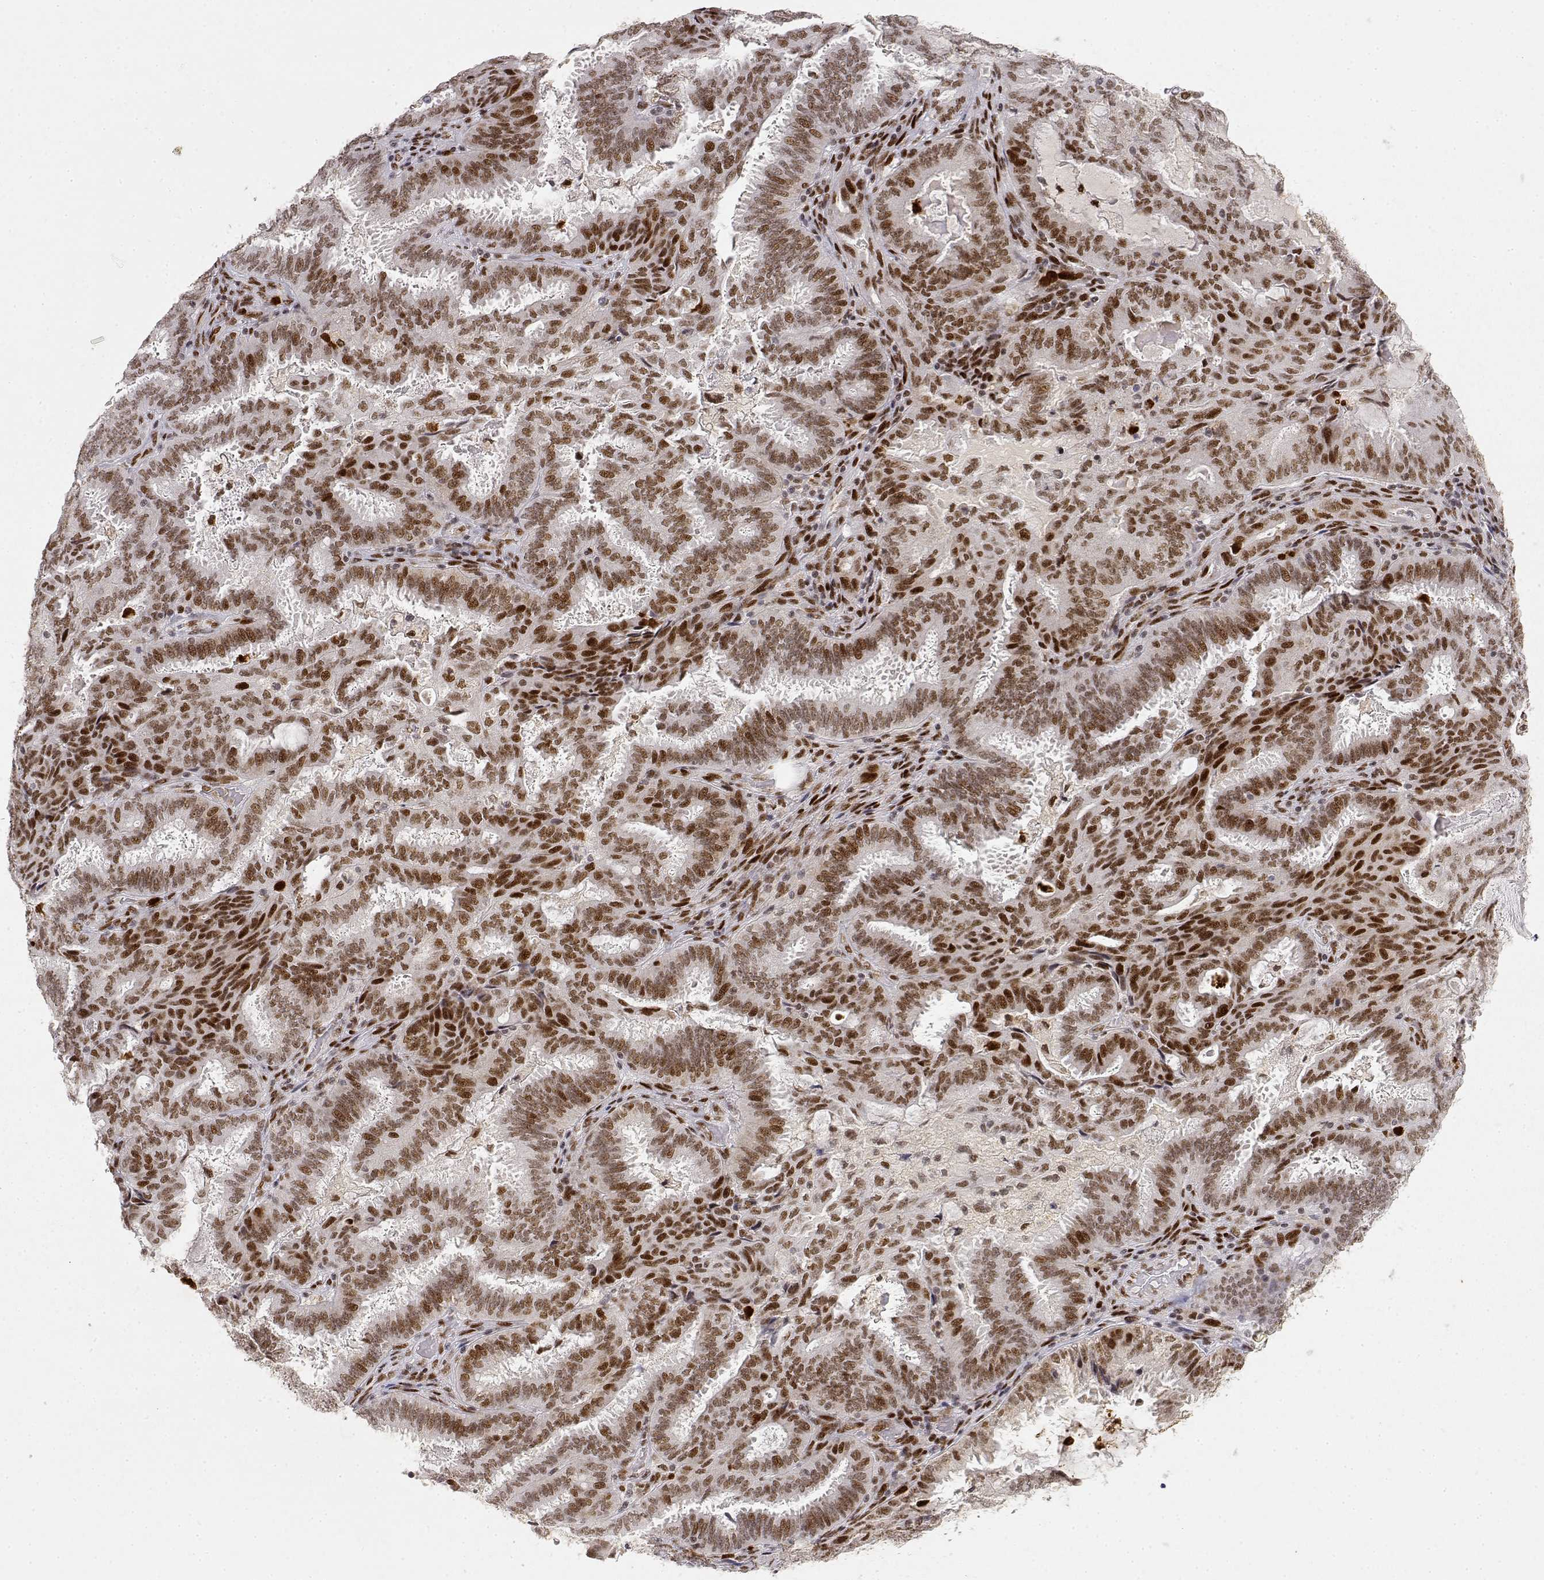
{"staining": {"intensity": "moderate", "quantity": ">75%", "location": "nuclear"}, "tissue": "ovarian cancer", "cell_type": "Tumor cells", "image_type": "cancer", "snomed": [{"axis": "morphology", "description": "Carcinoma, endometroid"}, {"axis": "topography", "description": "Ovary"}], "caption": "A high-resolution image shows immunohistochemistry (IHC) staining of ovarian cancer (endometroid carcinoma), which displays moderate nuclear positivity in approximately >75% of tumor cells. (IHC, brightfield microscopy, high magnification).", "gene": "RSF1", "patient": {"sex": "female", "age": 41}}